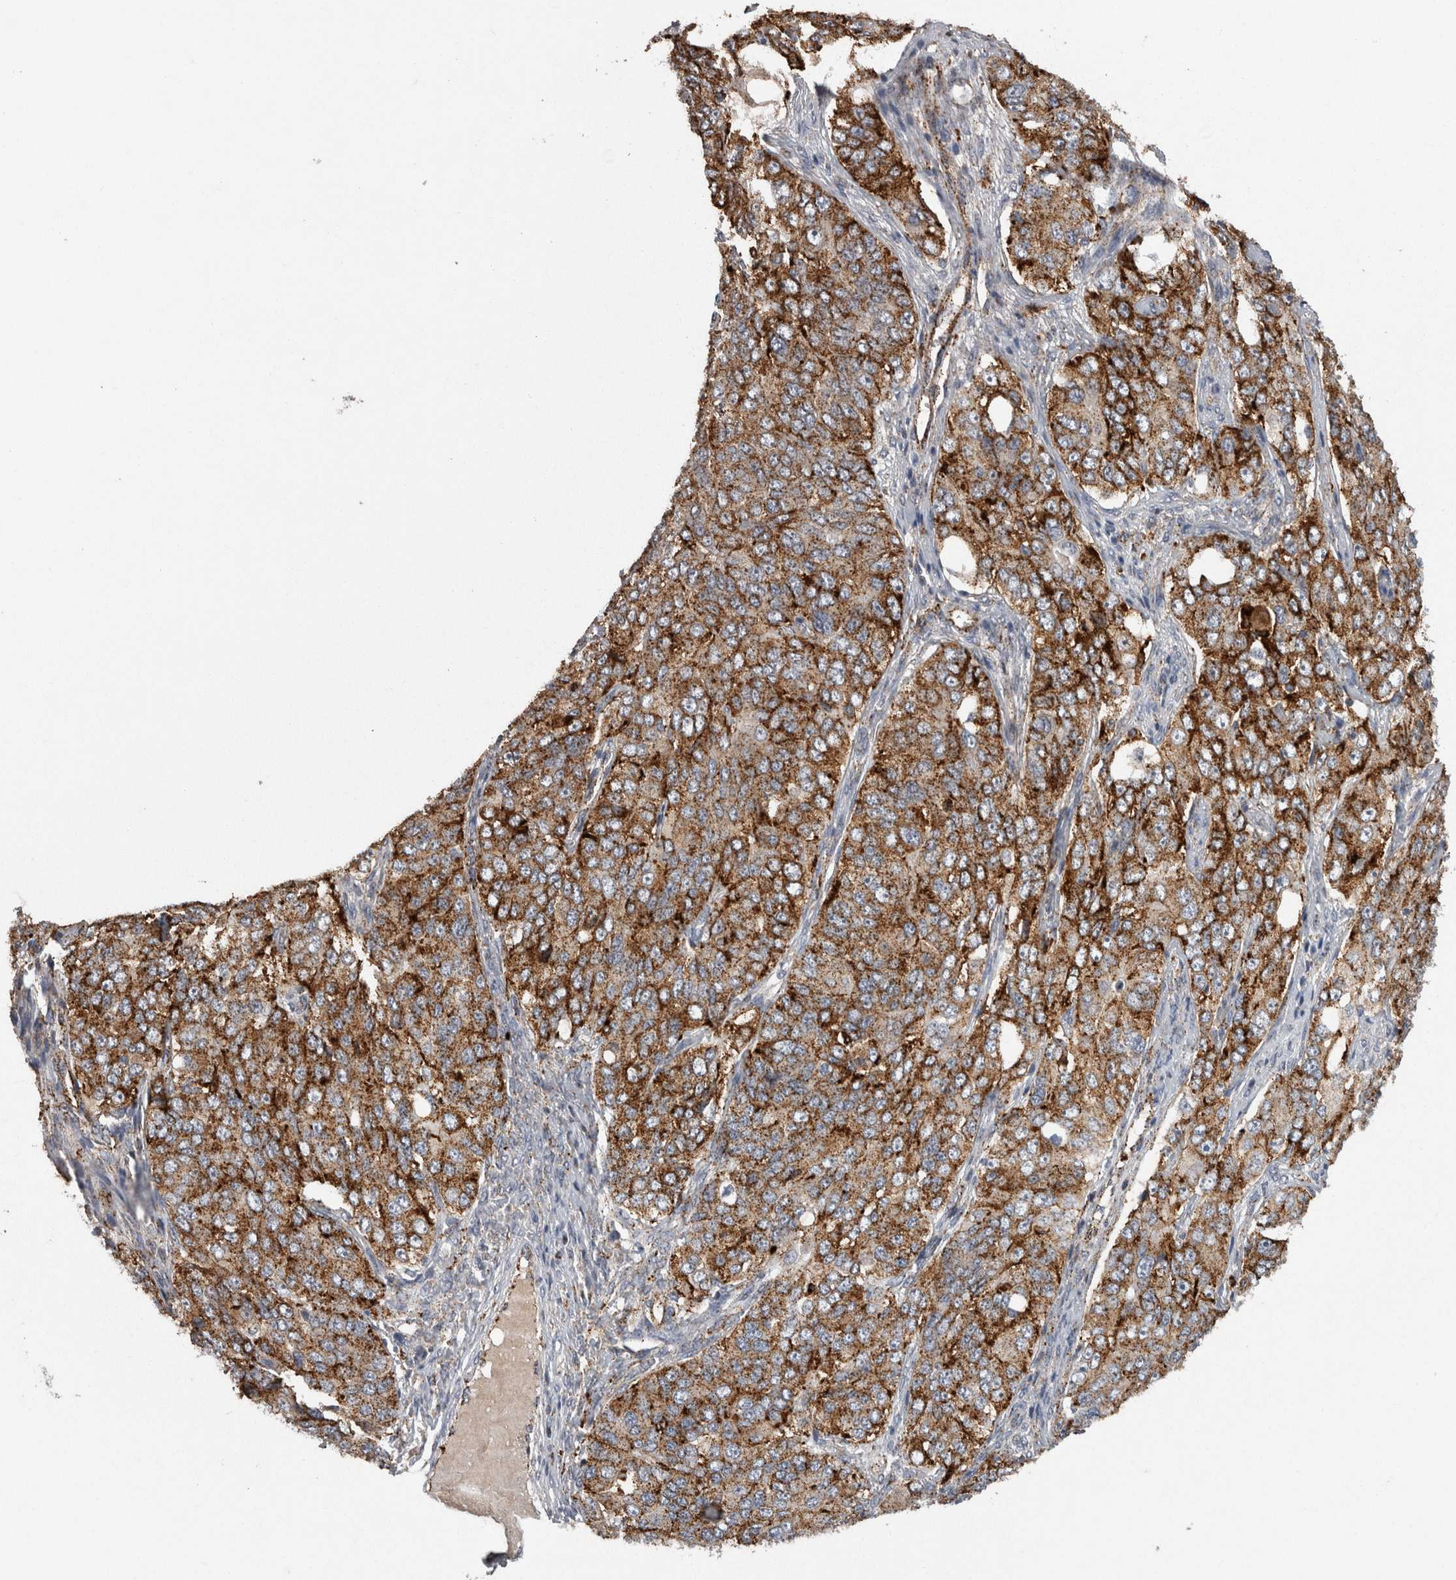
{"staining": {"intensity": "strong", "quantity": ">75%", "location": "cytoplasmic/membranous"}, "tissue": "ovarian cancer", "cell_type": "Tumor cells", "image_type": "cancer", "snomed": [{"axis": "morphology", "description": "Carcinoma, endometroid"}, {"axis": "topography", "description": "Ovary"}], "caption": "IHC histopathology image of neoplastic tissue: ovarian cancer stained using immunohistochemistry shows high levels of strong protein expression localized specifically in the cytoplasmic/membranous of tumor cells, appearing as a cytoplasmic/membranous brown color.", "gene": "CTSZ", "patient": {"sex": "female", "age": 51}}